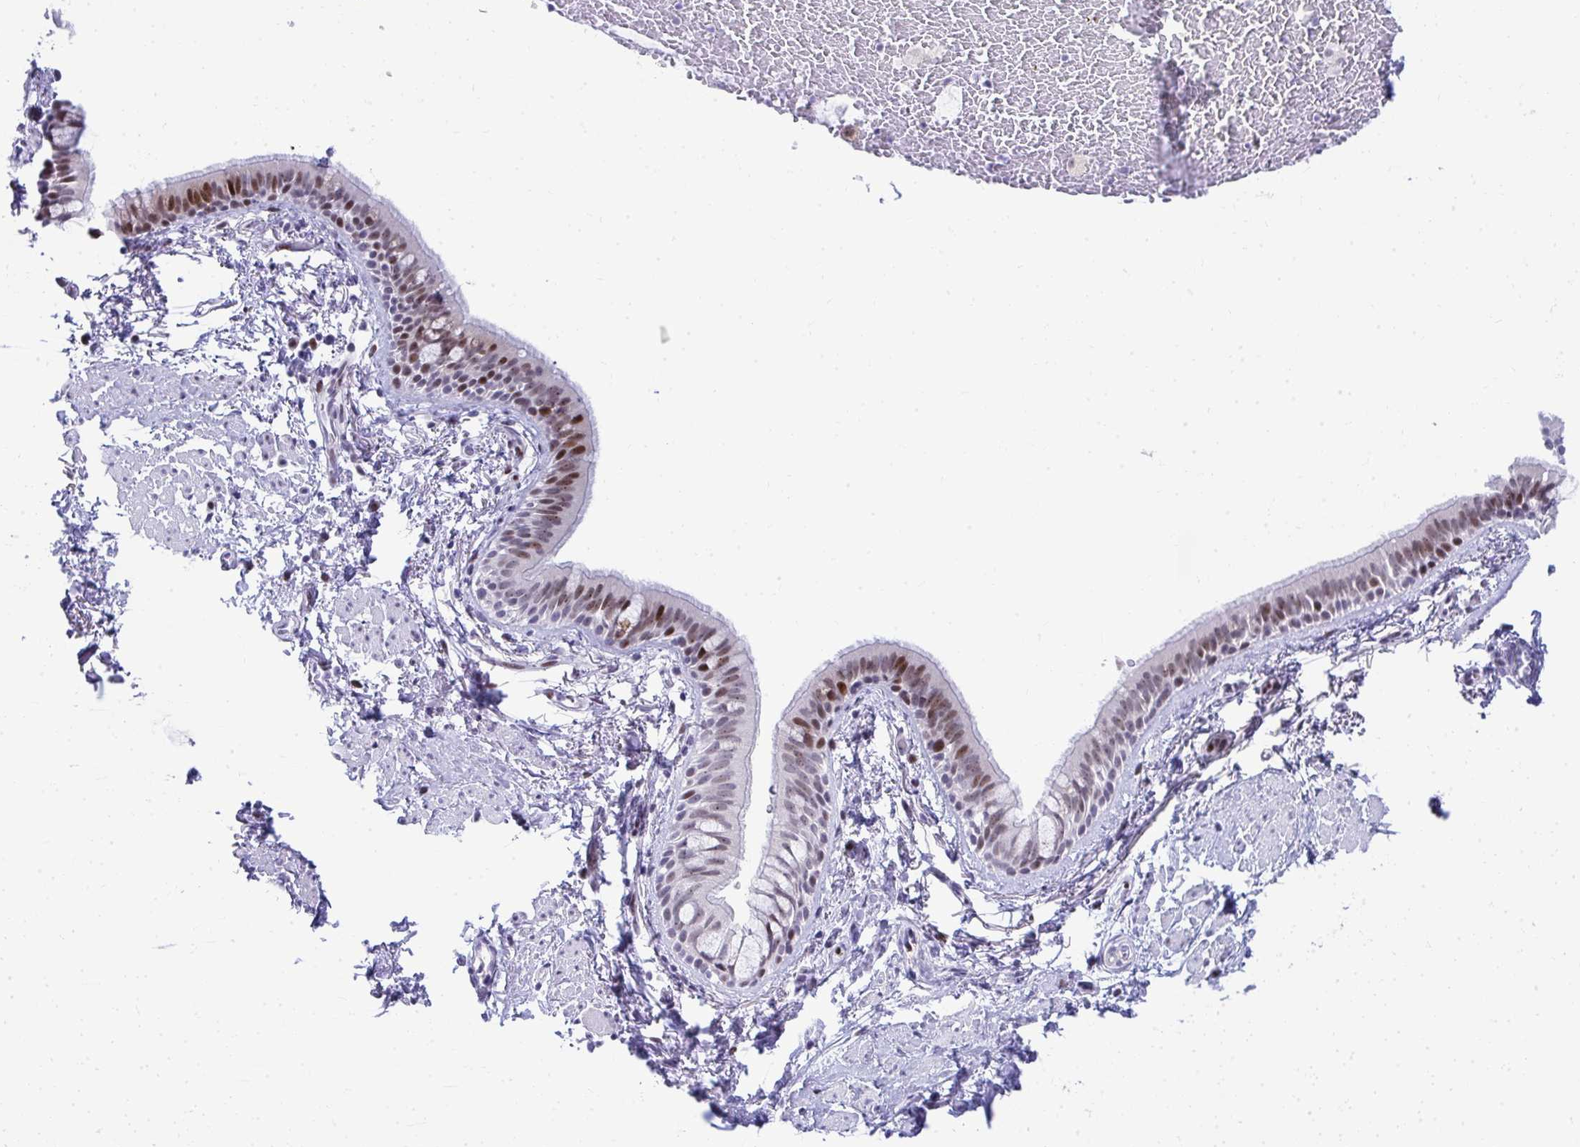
{"staining": {"intensity": "moderate", "quantity": ">75%", "location": "nuclear"}, "tissue": "bronchus", "cell_type": "Respiratory epithelial cells", "image_type": "normal", "snomed": [{"axis": "morphology", "description": "Normal tissue, NOS"}, {"axis": "topography", "description": "Lymph node"}, {"axis": "topography", "description": "Cartilage tissue"}, {"axis": "topography", "description": "Bronchus"}], "caption": "Brown immunohistochemical staining in benign human bronchus demonstrates moderate nuclear expression in about >75% of respiratory epithelial cells. Immunohistochemistry stains the protein of interest in brown and the nuclei are stained blue.", "gene": "GLDN", "patient": {"sex": "female", "age": 70}}